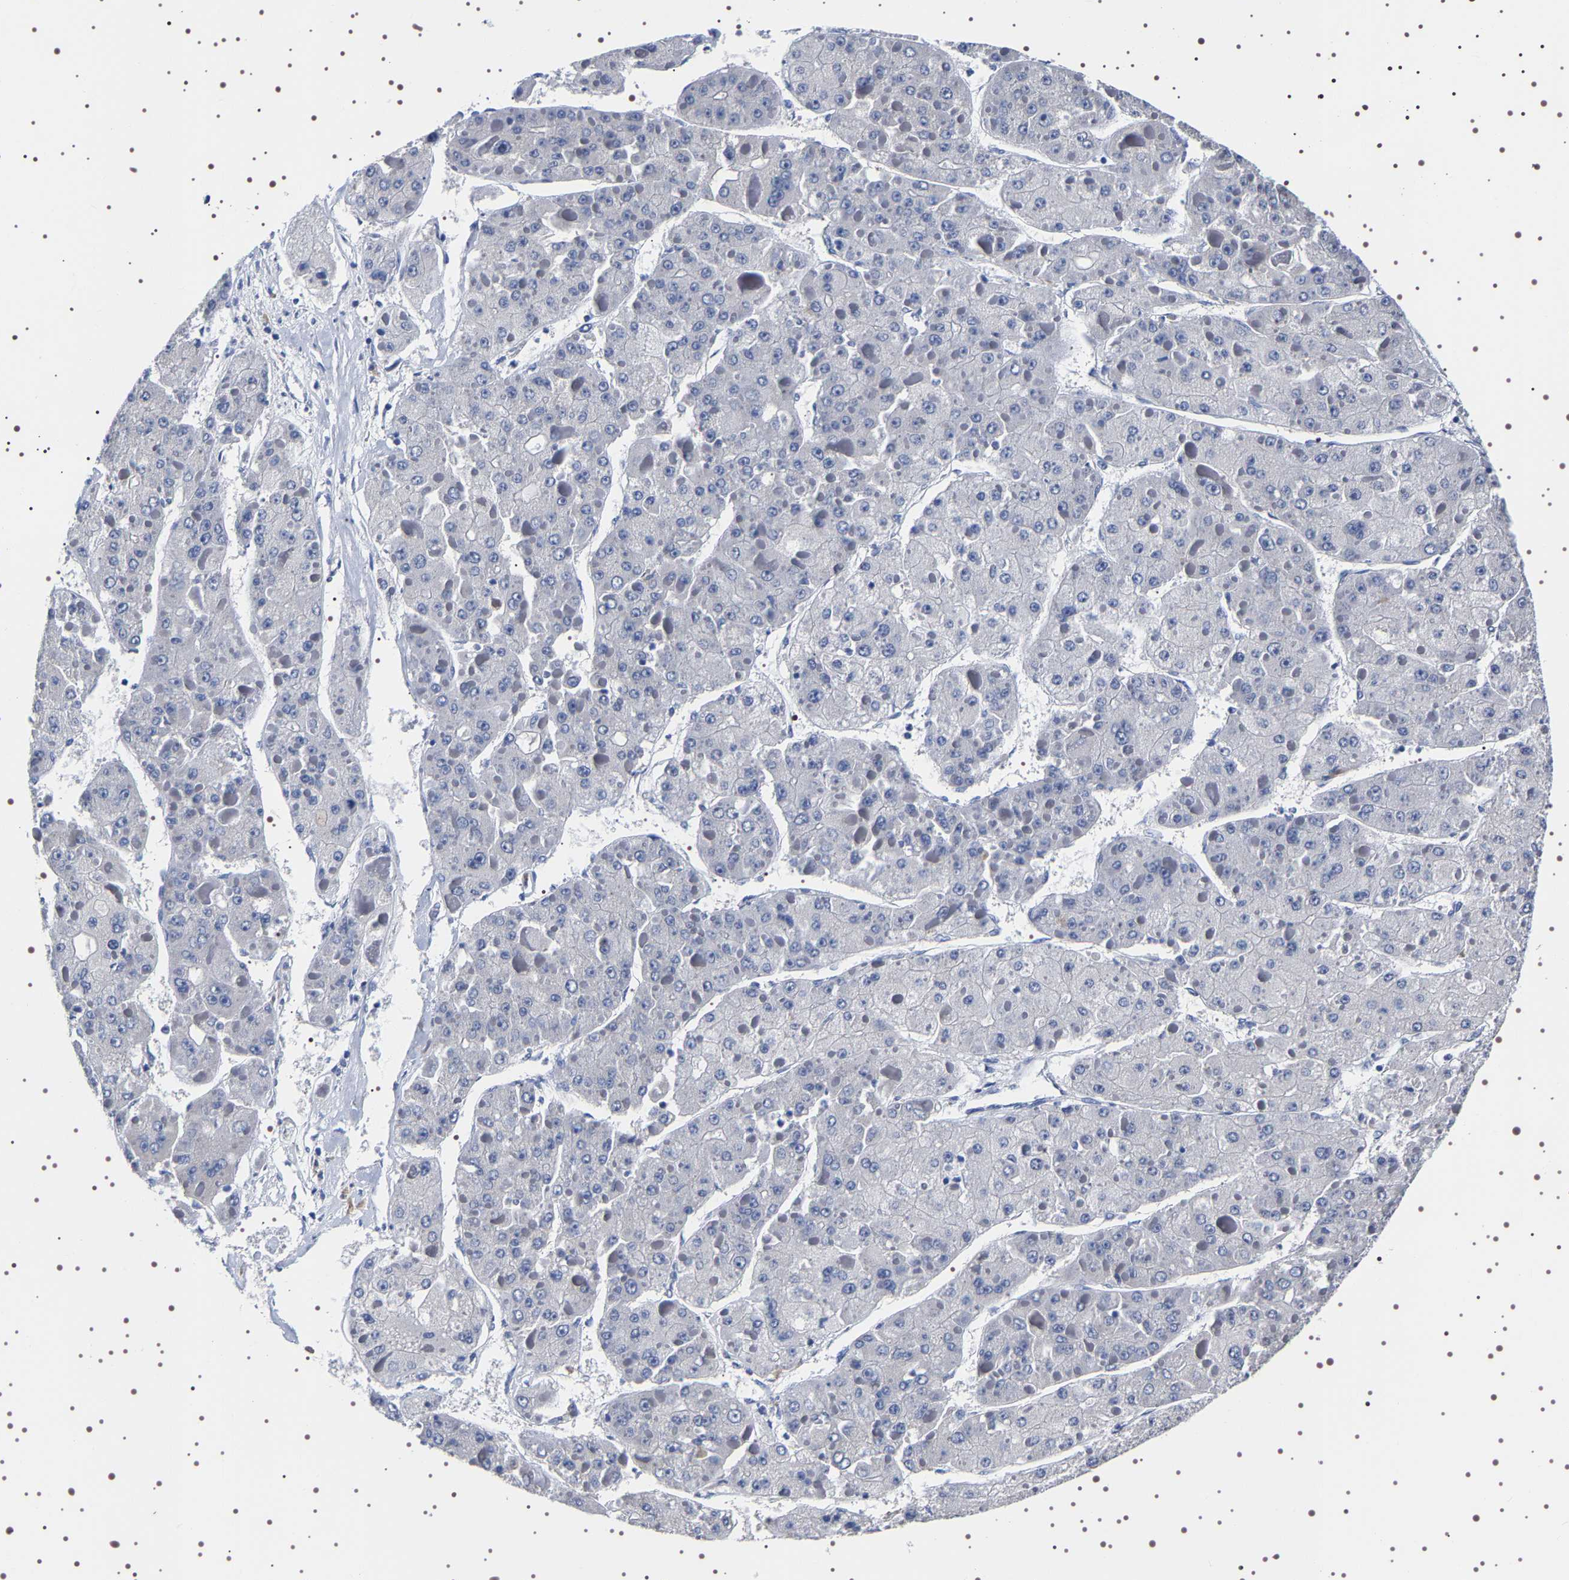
{"staining": {"intensity": "negative", "quantity": "none", "location": "none"}, "tissue": "liver cancer", "cell_type": "Tumor cells", "image_type": "cancer", "snomed": [{"axis": "morphology", "description": "Carcinoma, Hepatocellular, NOS"}, {"axis": "topography", "description": "Liver"}], "caption": "Liver hepatocellular carcinoma was stained to show a protein in brown. There is no significant expression in tumor cells.", "gene": "UBQLN3", "patient": {"sex": "female", "age": 73}}